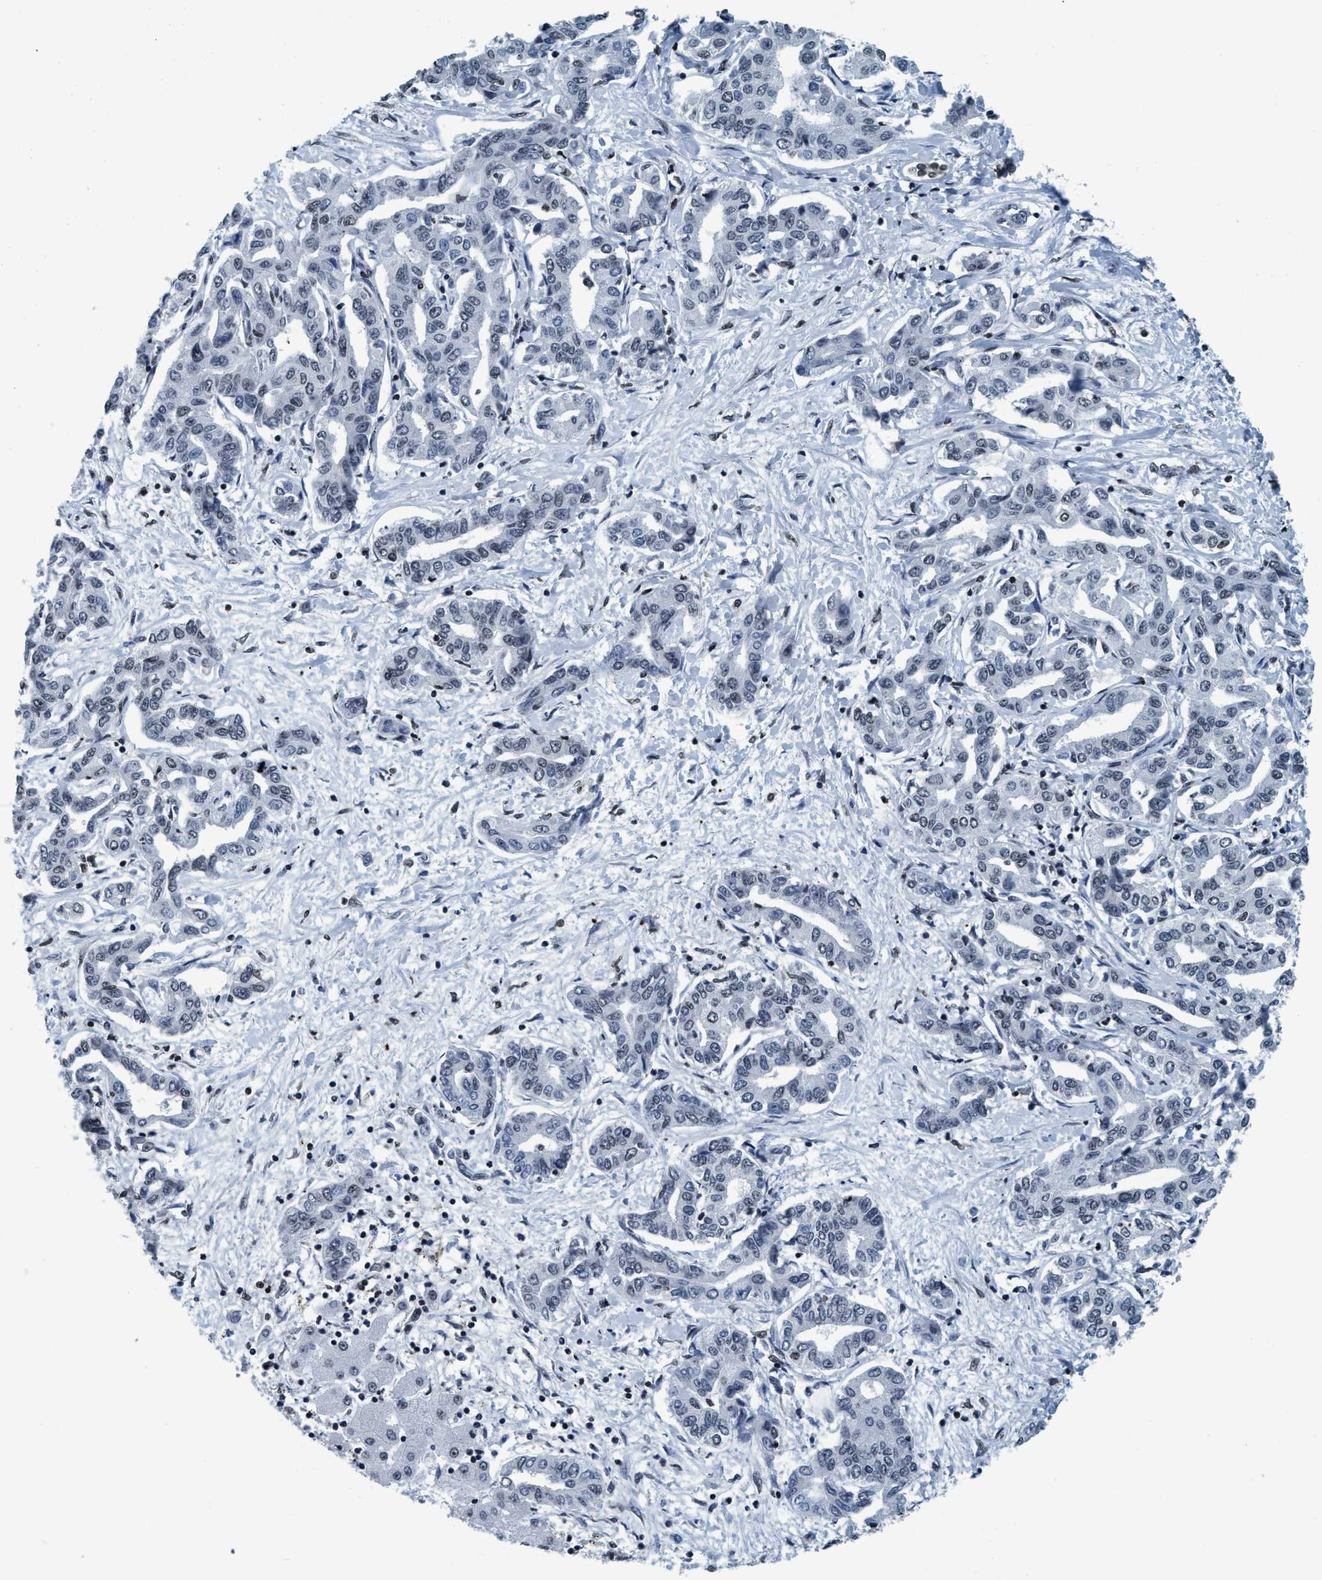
{"staining": {"intensity": "negative", "quantity": "none", "location": "none"}, "tissue": "liver cancer", "cell_type": "Tumor cells", "image_type": "cancer", "snomed": [{"axis": "morphology", "description": "Cholangiocarcinoma"}, {"axis": "topography", "description": "Liver"}], "caption": "Image shows no significant protein positivity in tumor cells of liver cancer (cholangiocarcinoma).", "gene": "CCNE2", "patient": {"sex": "male", "age": 59}}